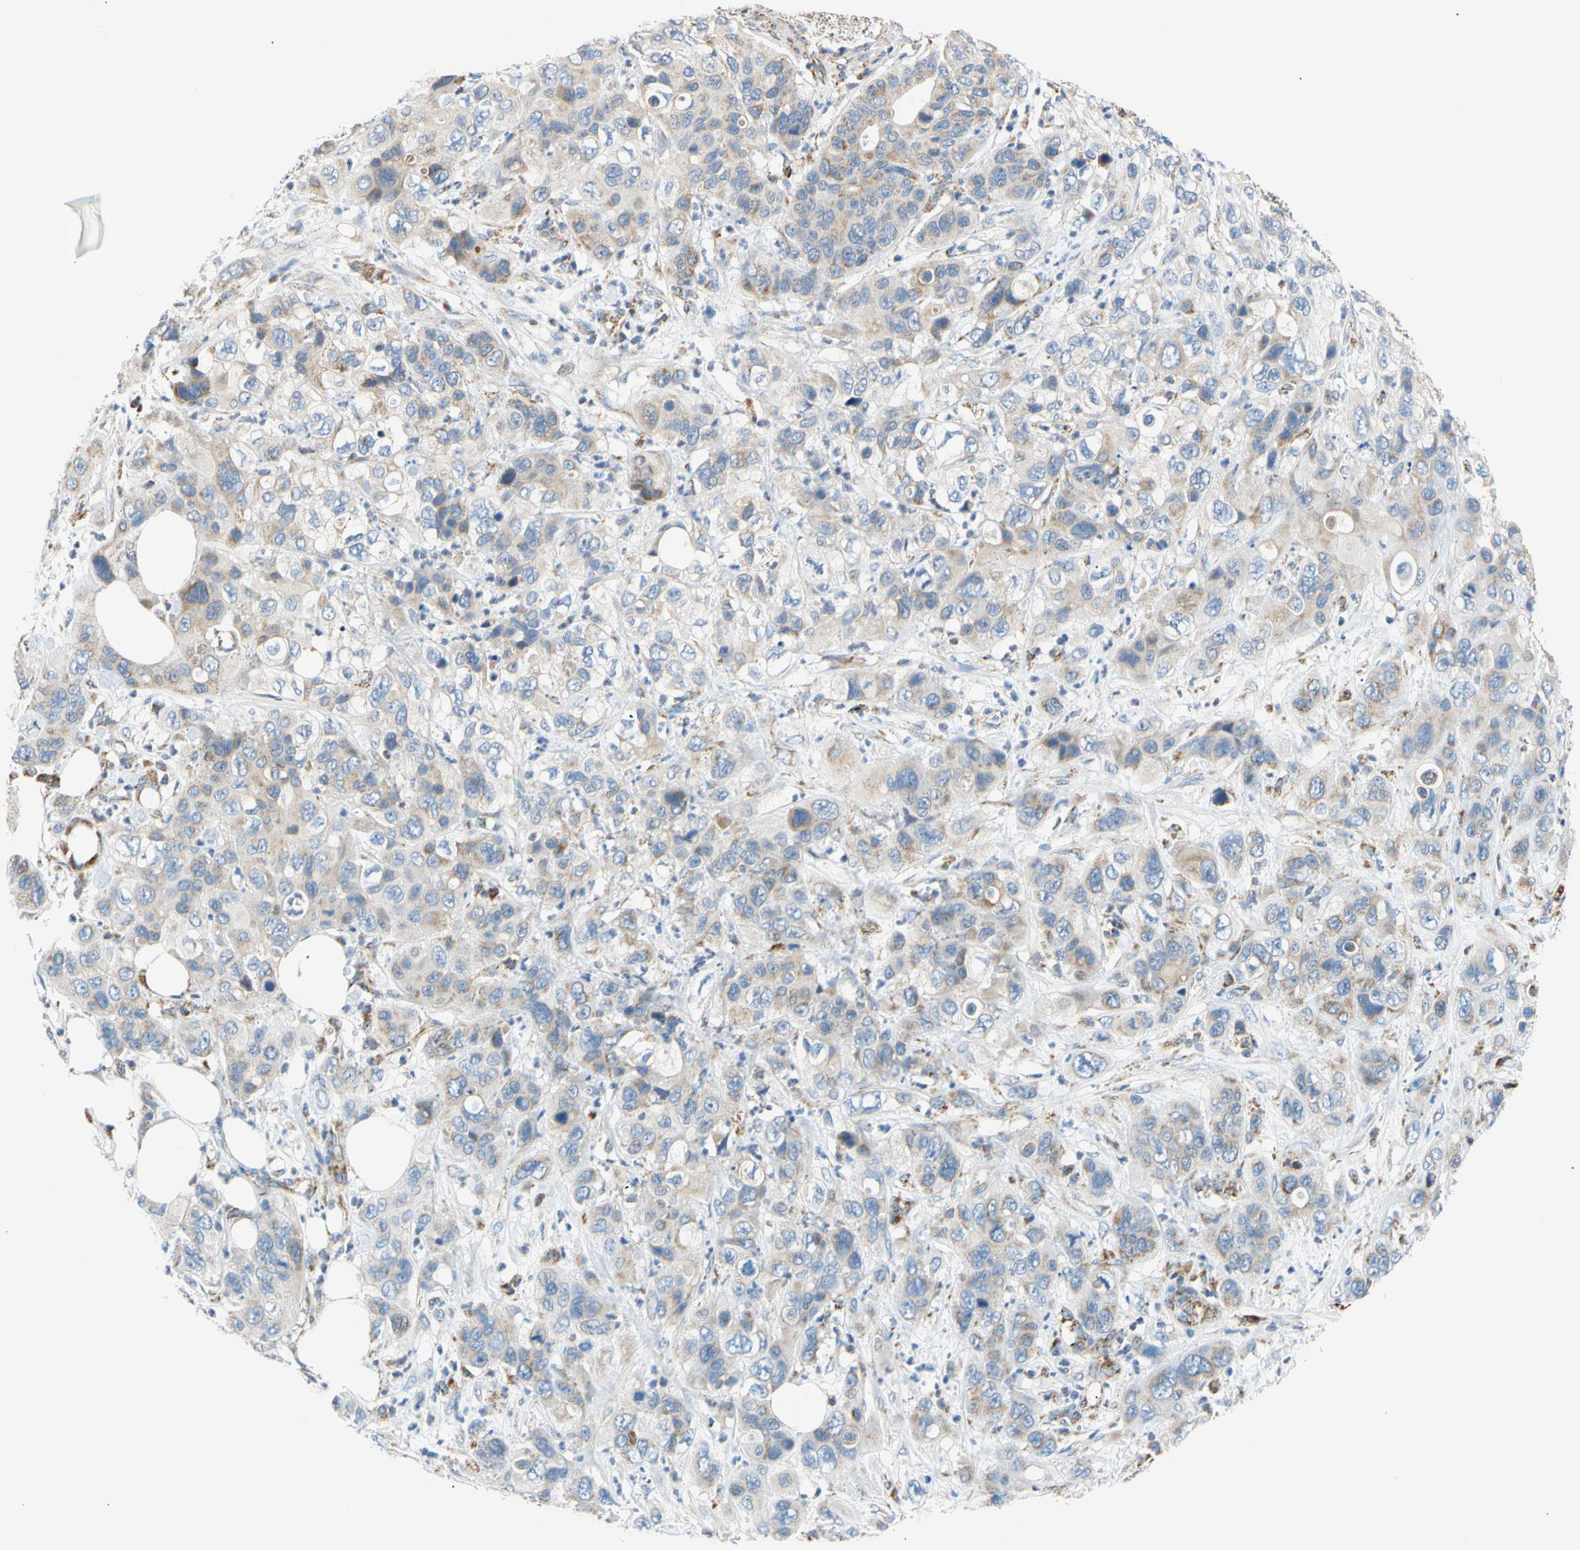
{"staining": {"intensity": "weak", "quantity": "25%-75%", "location": "cytoplasmic/membranous"}, "tissue": "pancreatic cancer", "cell_type": "Tumor cells", "image_type": "cancer", "snomed": [{"axis": "morphology", "description": "Adenocarcinoma, NOS"}, {"axis": "topography", "description": "Pancreas"}], "caption": "Pancreatic cancer (adenocarcinoma) was stained to show a protein in brown. There is low levels of weak cytoplasmic/membranous expression in about 25%-75% of tumor cells.", "gene": "ACAT1", "patient": {"sex": "female", "age": 71}}